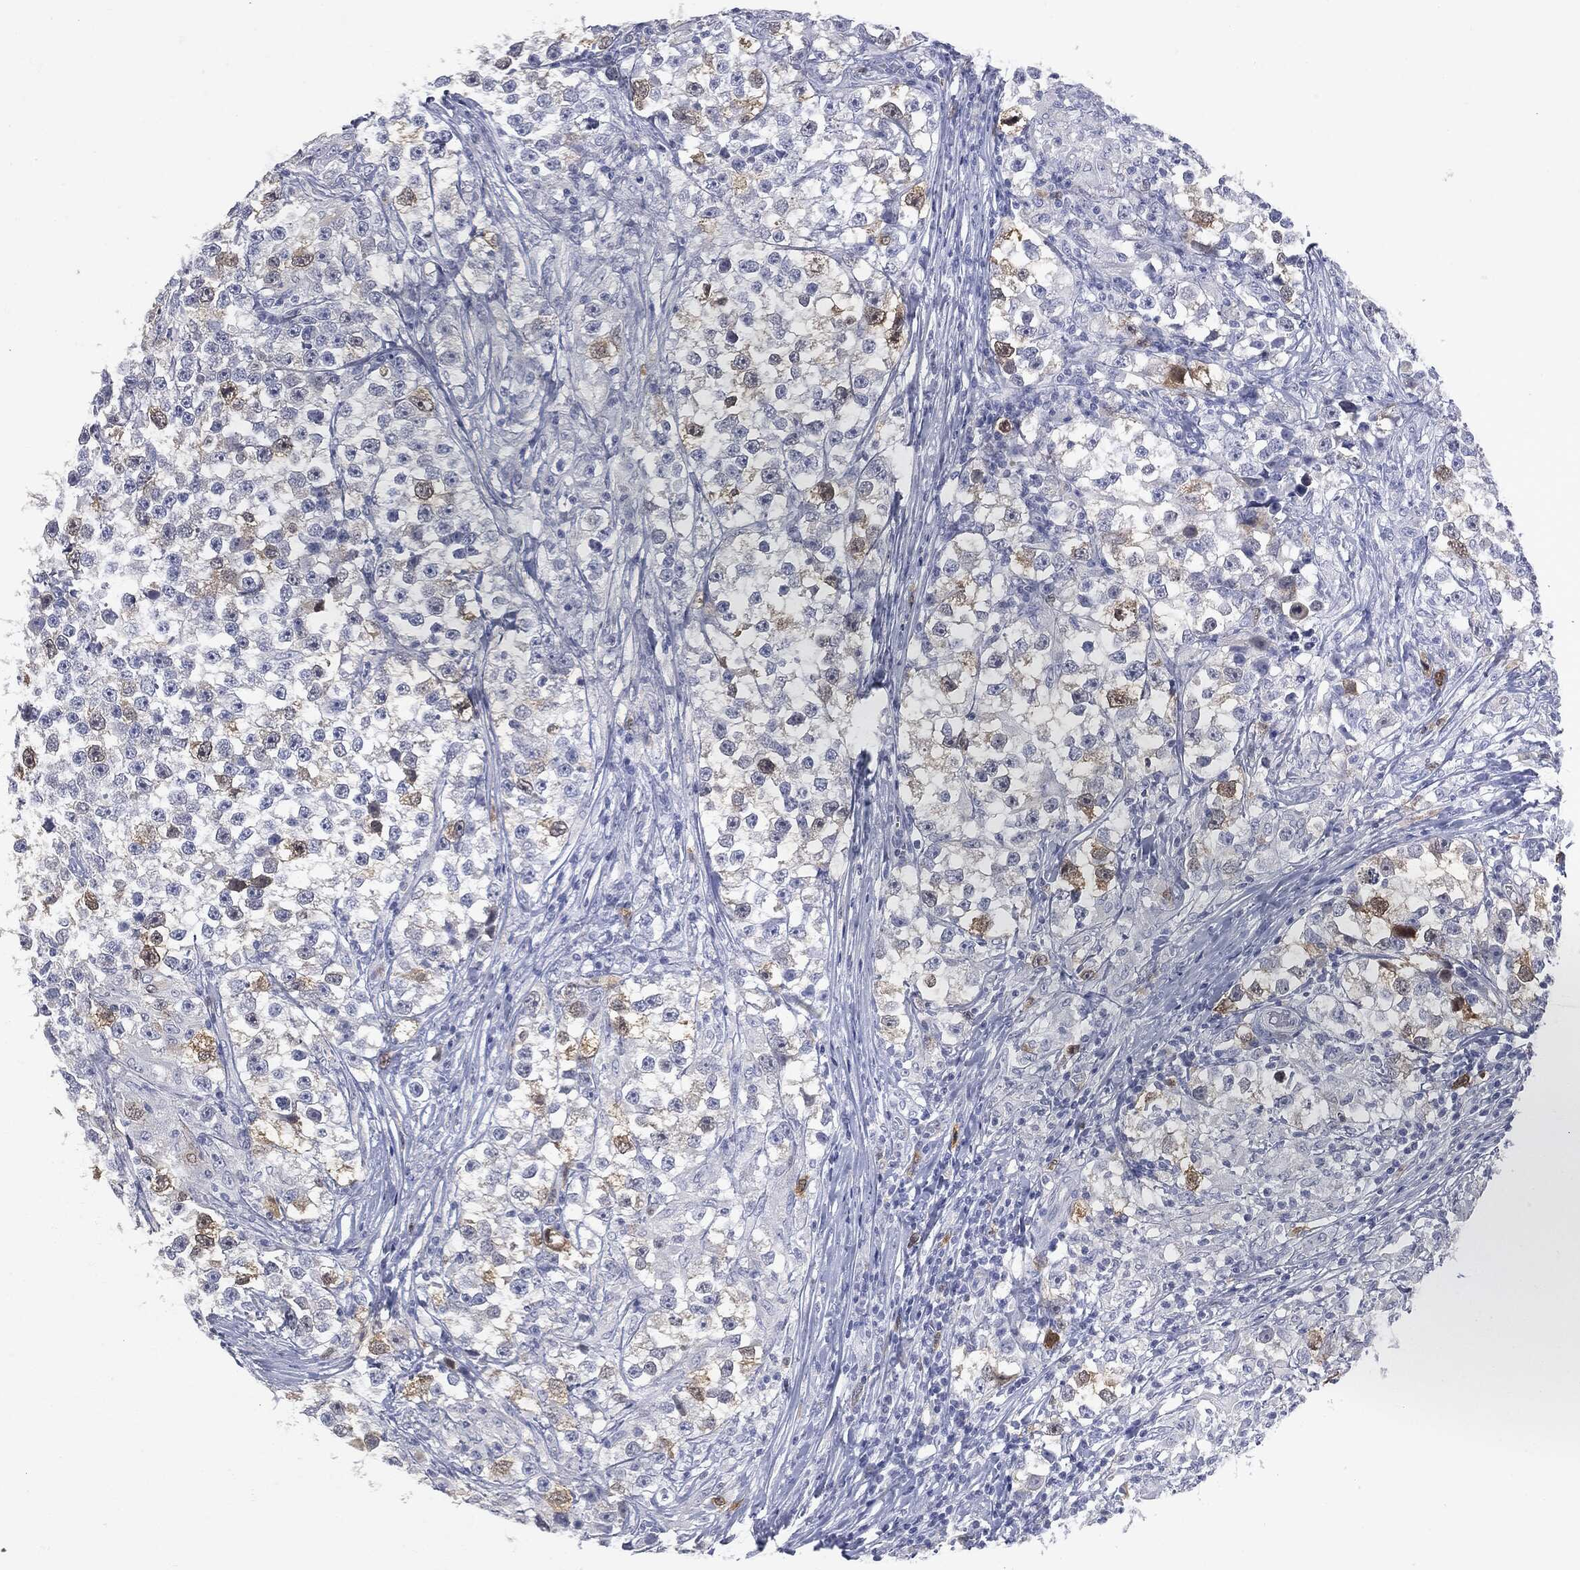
{"staining": {"intensity": "moderate", "quantity": "<25%", "location": "cytoplasmic/membranous"}, "tissue": "testis cancer", "cell_type": "Tumor cells", "image_type": "cancer", "snomed": [{"axis": "morphology", "description": "Seminoma, NOS"}, {"axis": "topography", "description": "Testis"}], "caption": "Human testis cancer (seminoma) stained with a protein marker demonstrates moderate staining in tumor cells.", "gene": "UBE2C", "patient": {"sex": "male", "age": 46}}